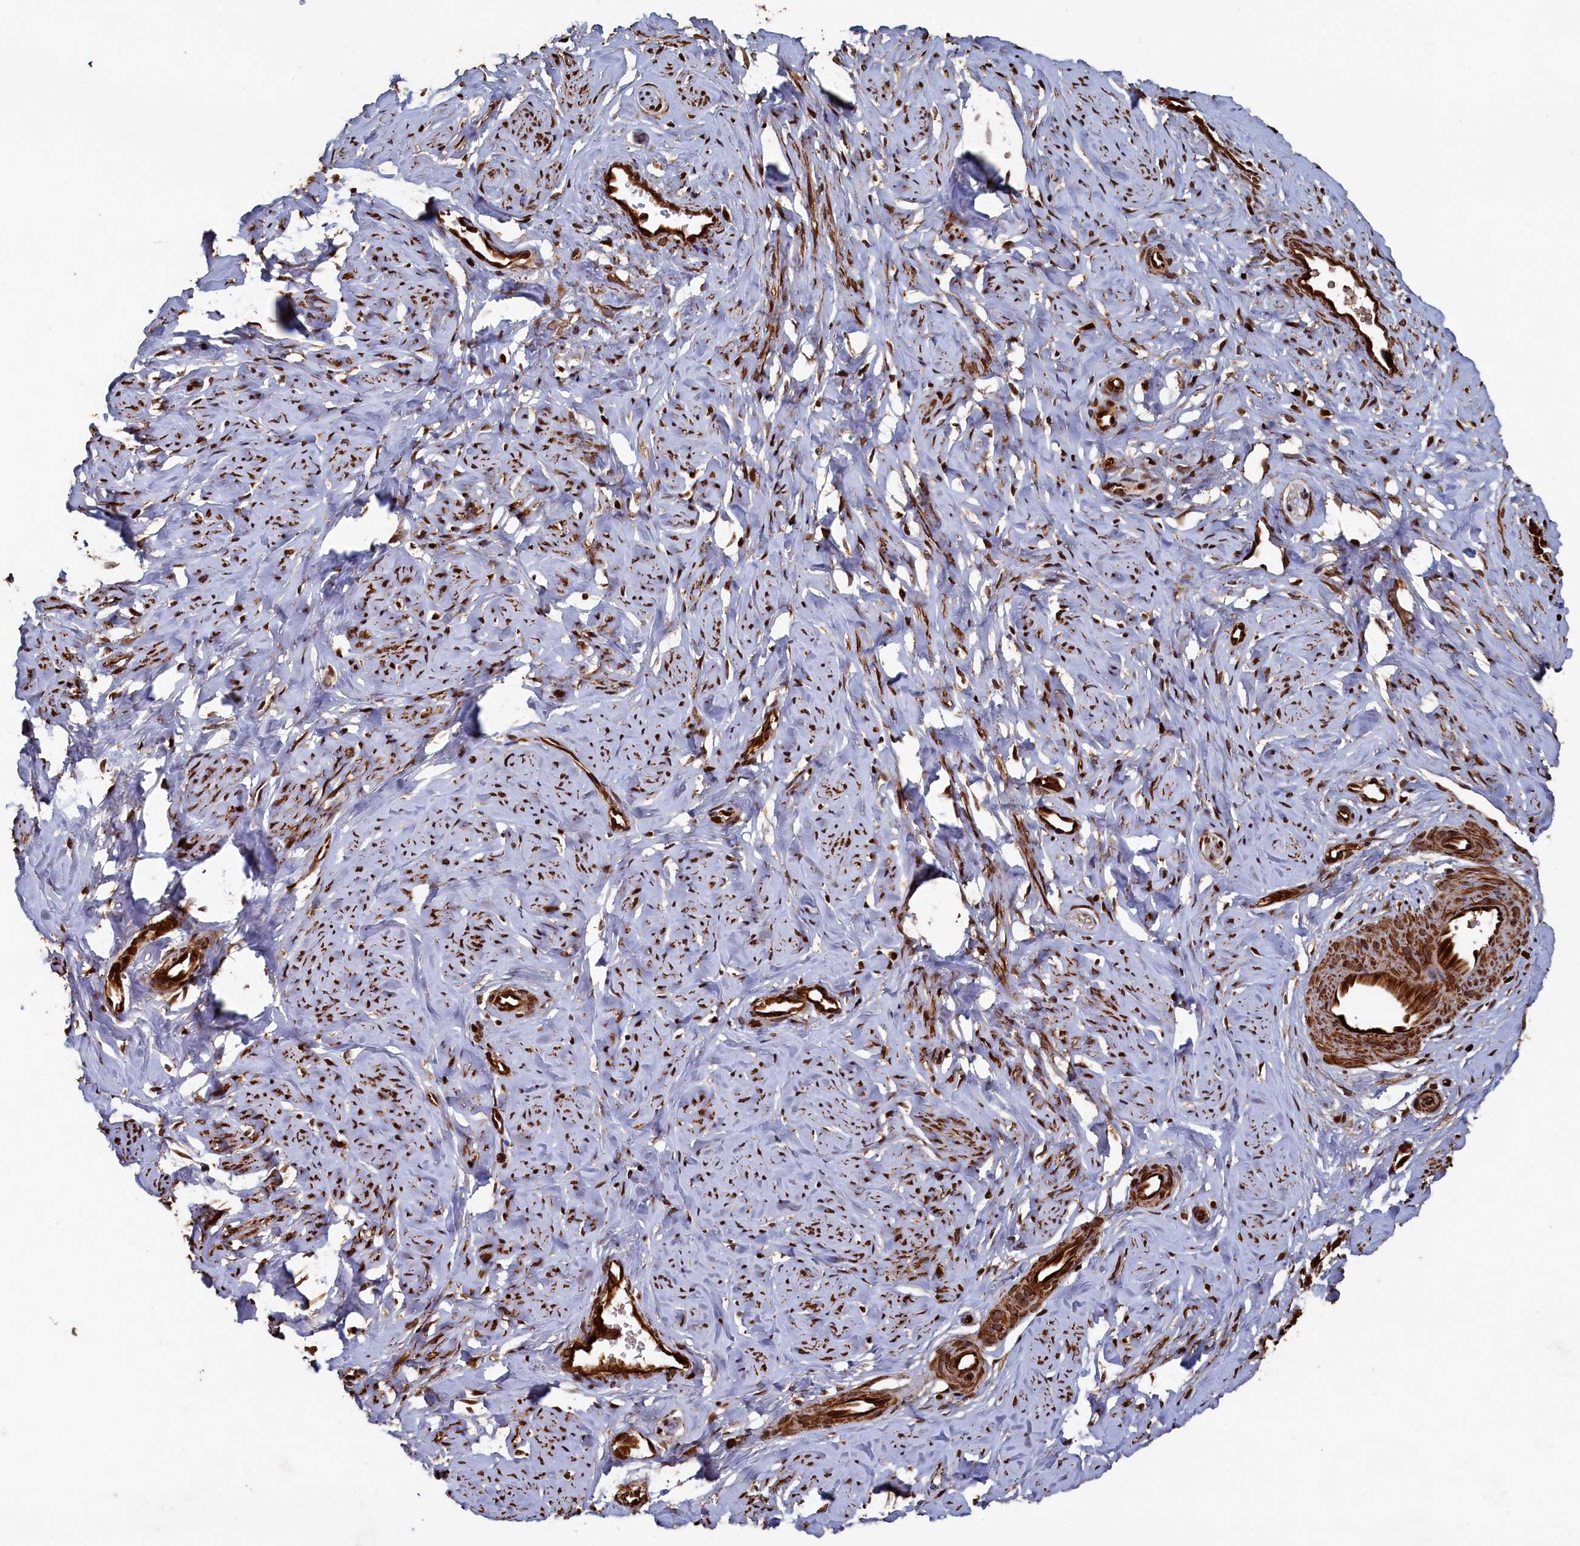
{"staining": {"intensity": "strong", "quantity": ">75%", "location": "cytoplasmic/membranous,nuclear"}, "tissue": "cervix", "cell_type": "Squamous epithelial cells", "image_type": "normal", "snomed": [{"axis": "morphology", "description": "Normal tissue, NOS"}, {"axis": "topography", "description": "Cervix"}], "caption": "A high-resolution micrograph shows immunohistochemistry (IHC) staining of normal cervix, which exhibits strong cytoplasmic/membranous,nuclear positivity in approximately >75% of squamous epithelial cells.", "gene": "PIGN", "patient": {"sex": "female", "age": 27}}